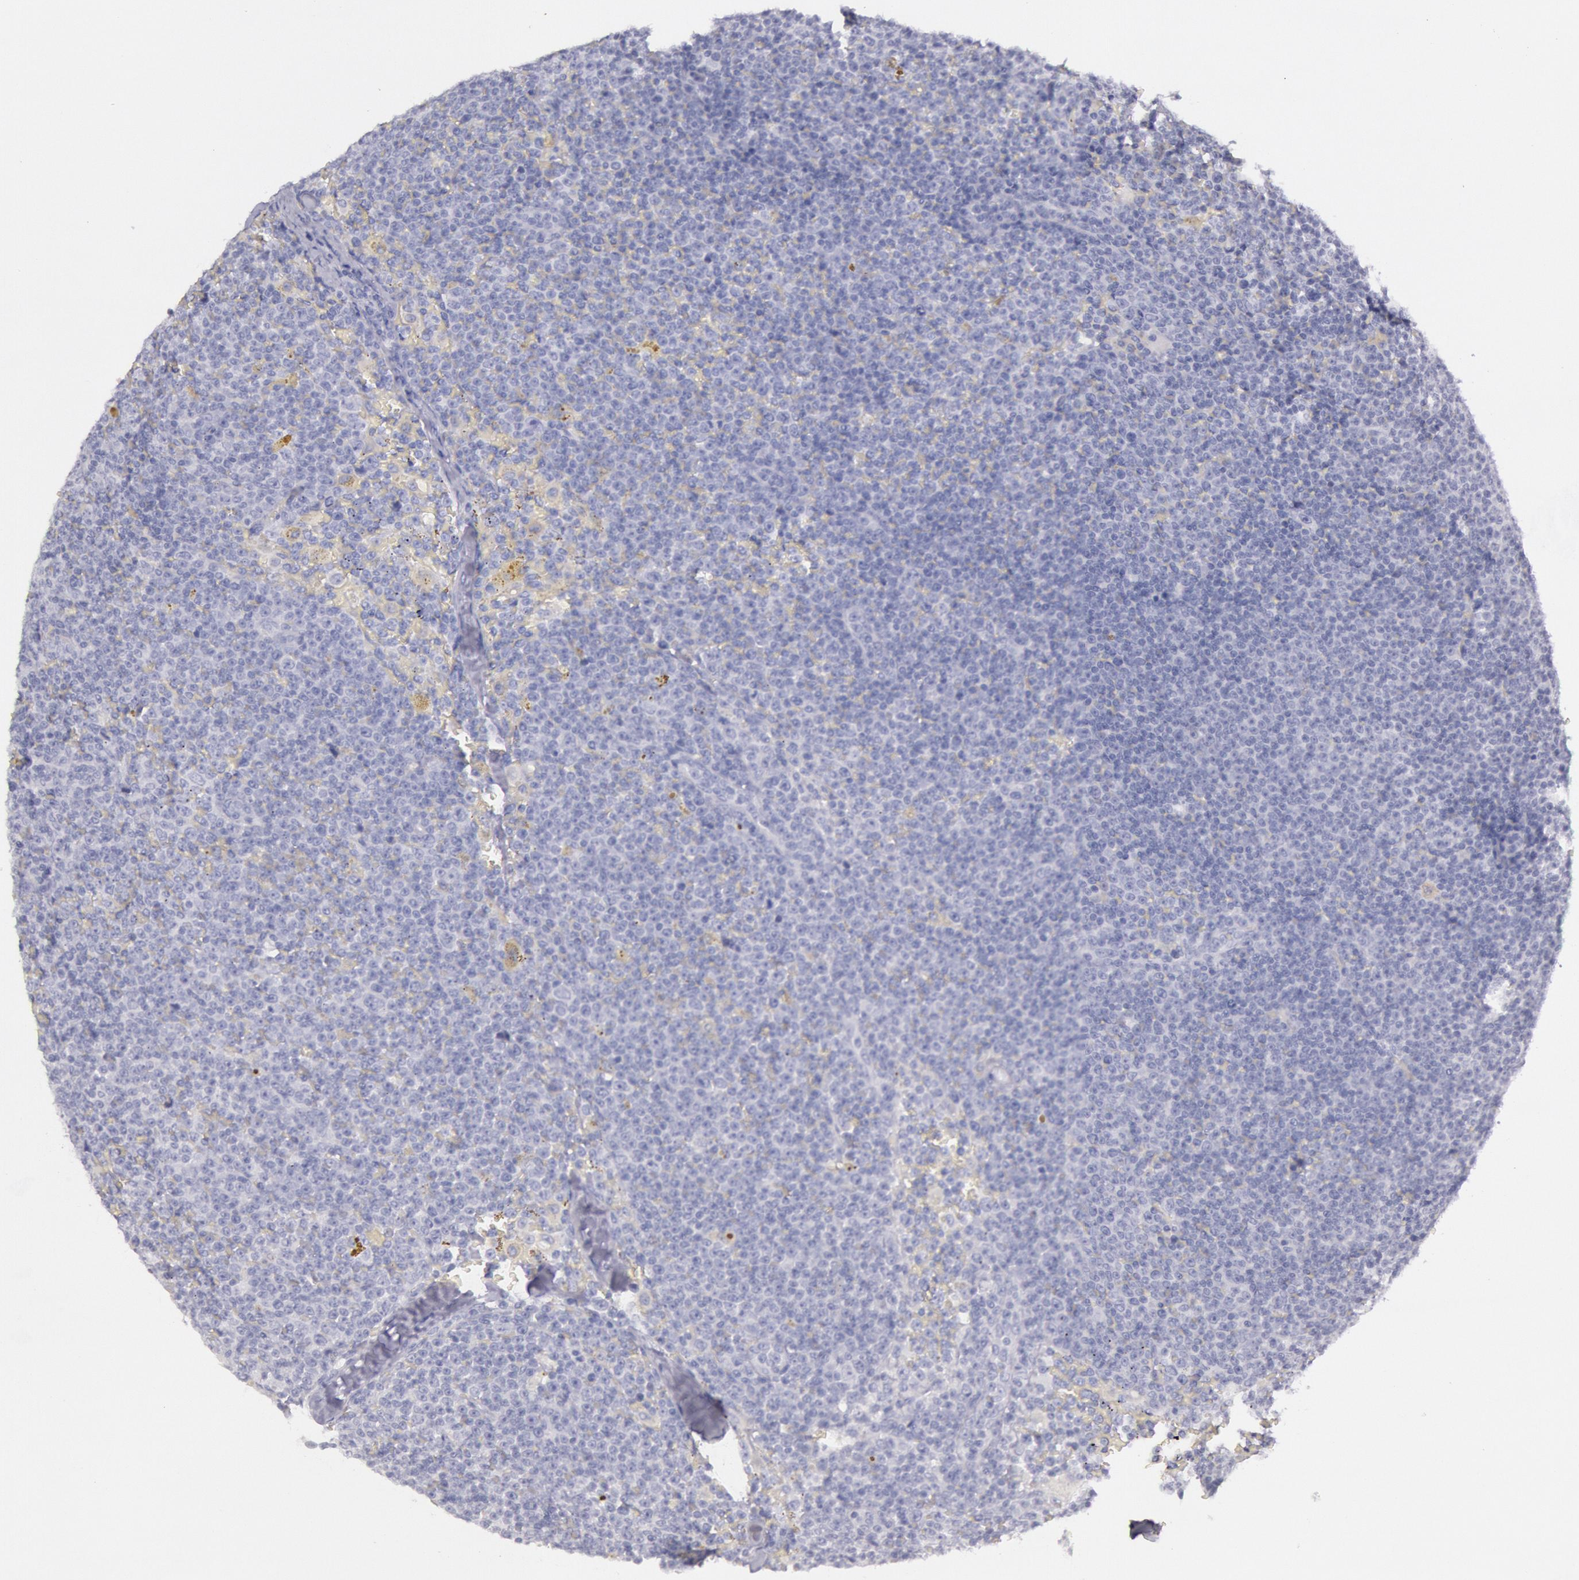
{"staining": {"intensity": "negative", "quantity": "none", "location": "none"}, "tissue": "lymphoma", "cell_type": "Tumor cells", "image_type": "cancer", "snomed": [{"axis": "morphology", "description": "Malignant lymphoma, non-Hodgkin's type, Low grade"}, {"axis": "topography", "description": "Lymph node"}], "caption": "Histopathology image shows no protein staining in tumor cells of lymphoma tissue. (DAB (3,3'-diaminobenzidine) immunohistochemistry, high magnification).", "gene": "CKB", "patient": {"sex": "male", "age": 50}}